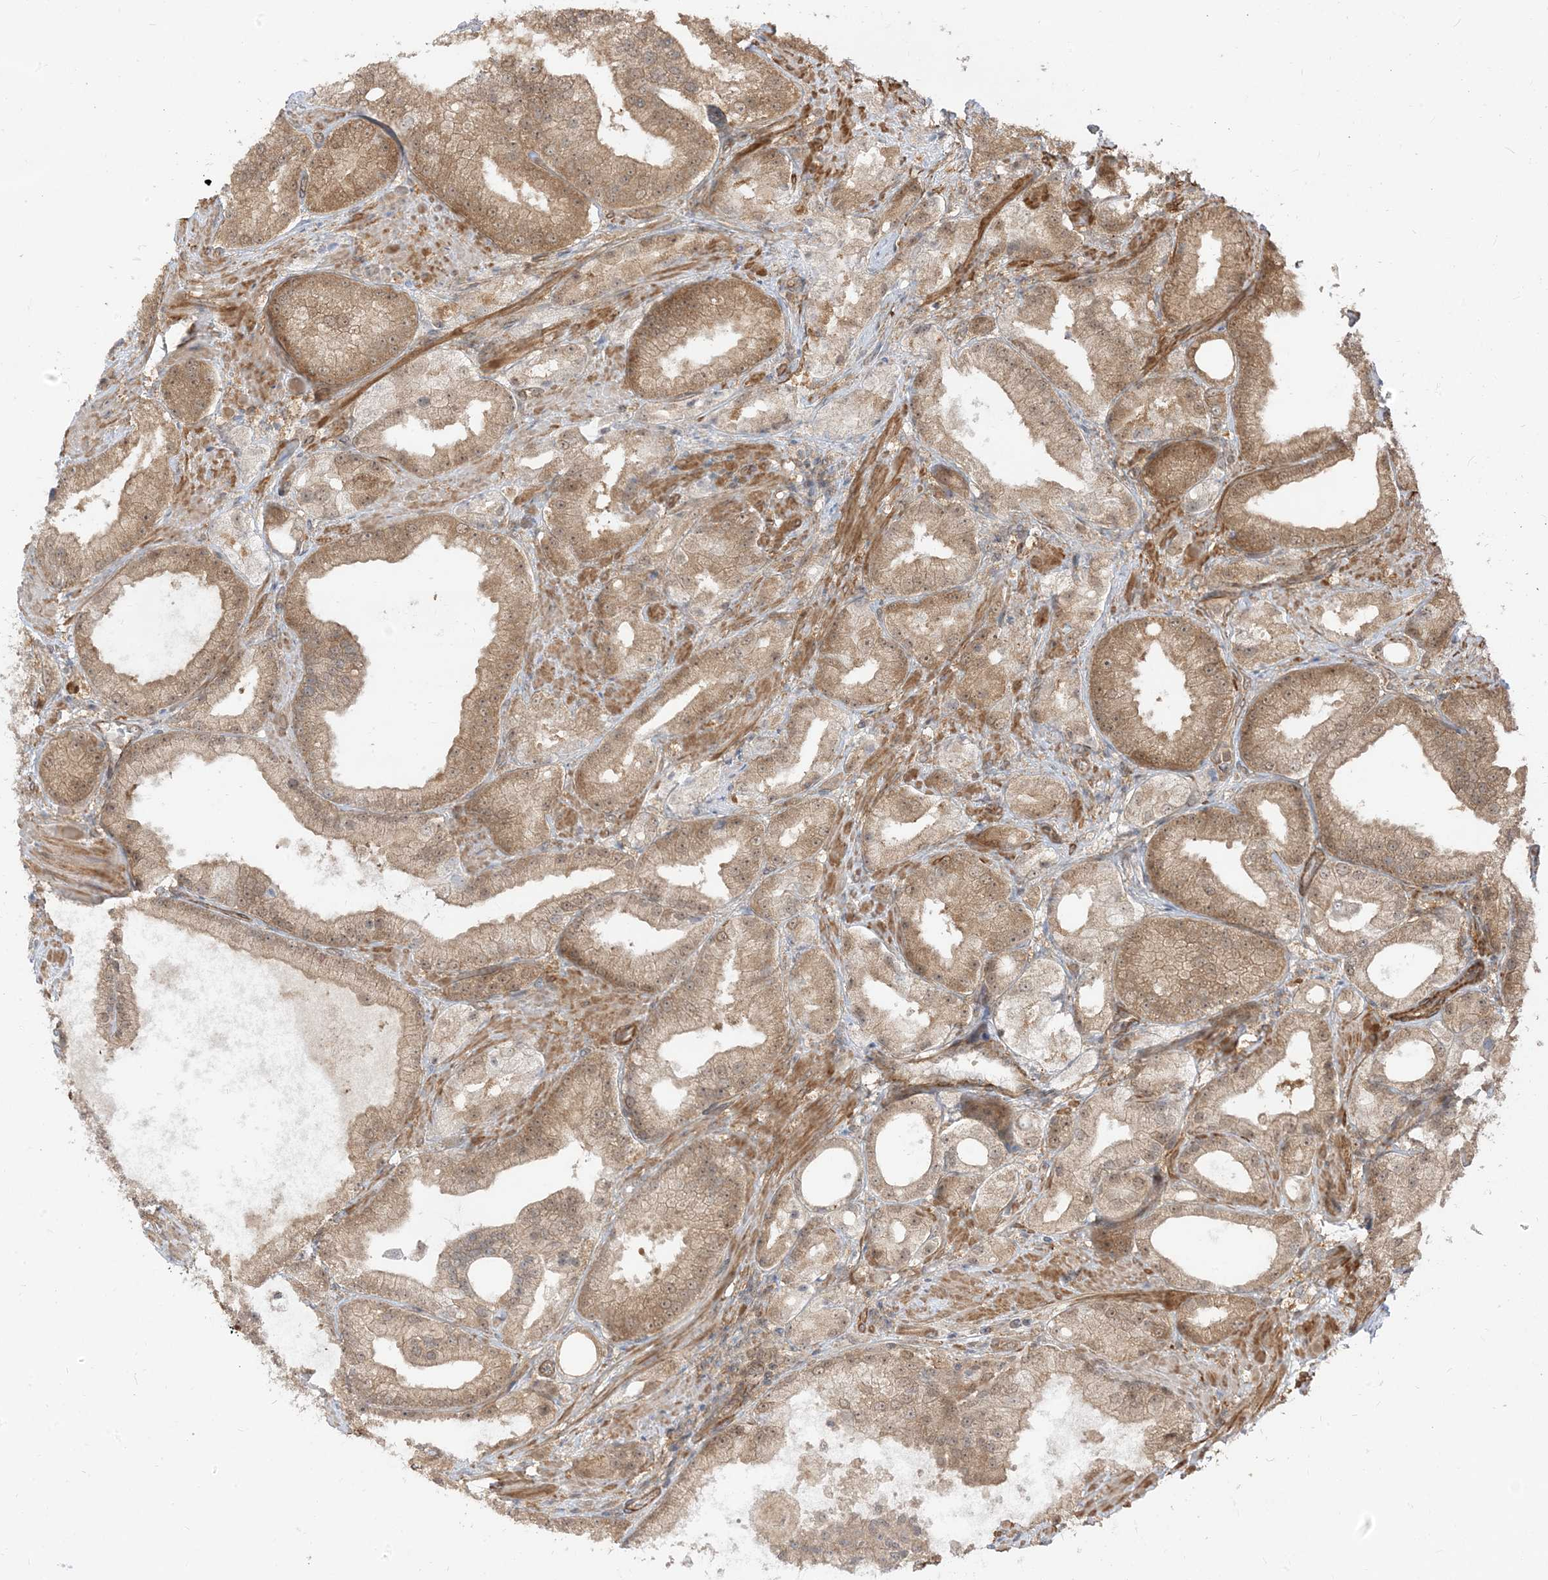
{"staining": {"intensity": "moderate", "quantity": ">75%", "location": "cytoplasmic/membranous"}, "tissue": "prostate cancer", "cell_type": "Tumor cells", "image_type": "cancer", "snomed": [{"axis": "morphology", "description": "Adenocarcinoma, Low grade"}, {"axis": "topography", "description": "Prostate"}], "caption": "A histopathology image showing moderate cytoplasmic/membranous staining in about >75% of tumor cells in prostate cancer, as visualized by brown immunohistochemical staining.", "gene": "TBCC", "patient": {"sex": "male", "age": 67}}